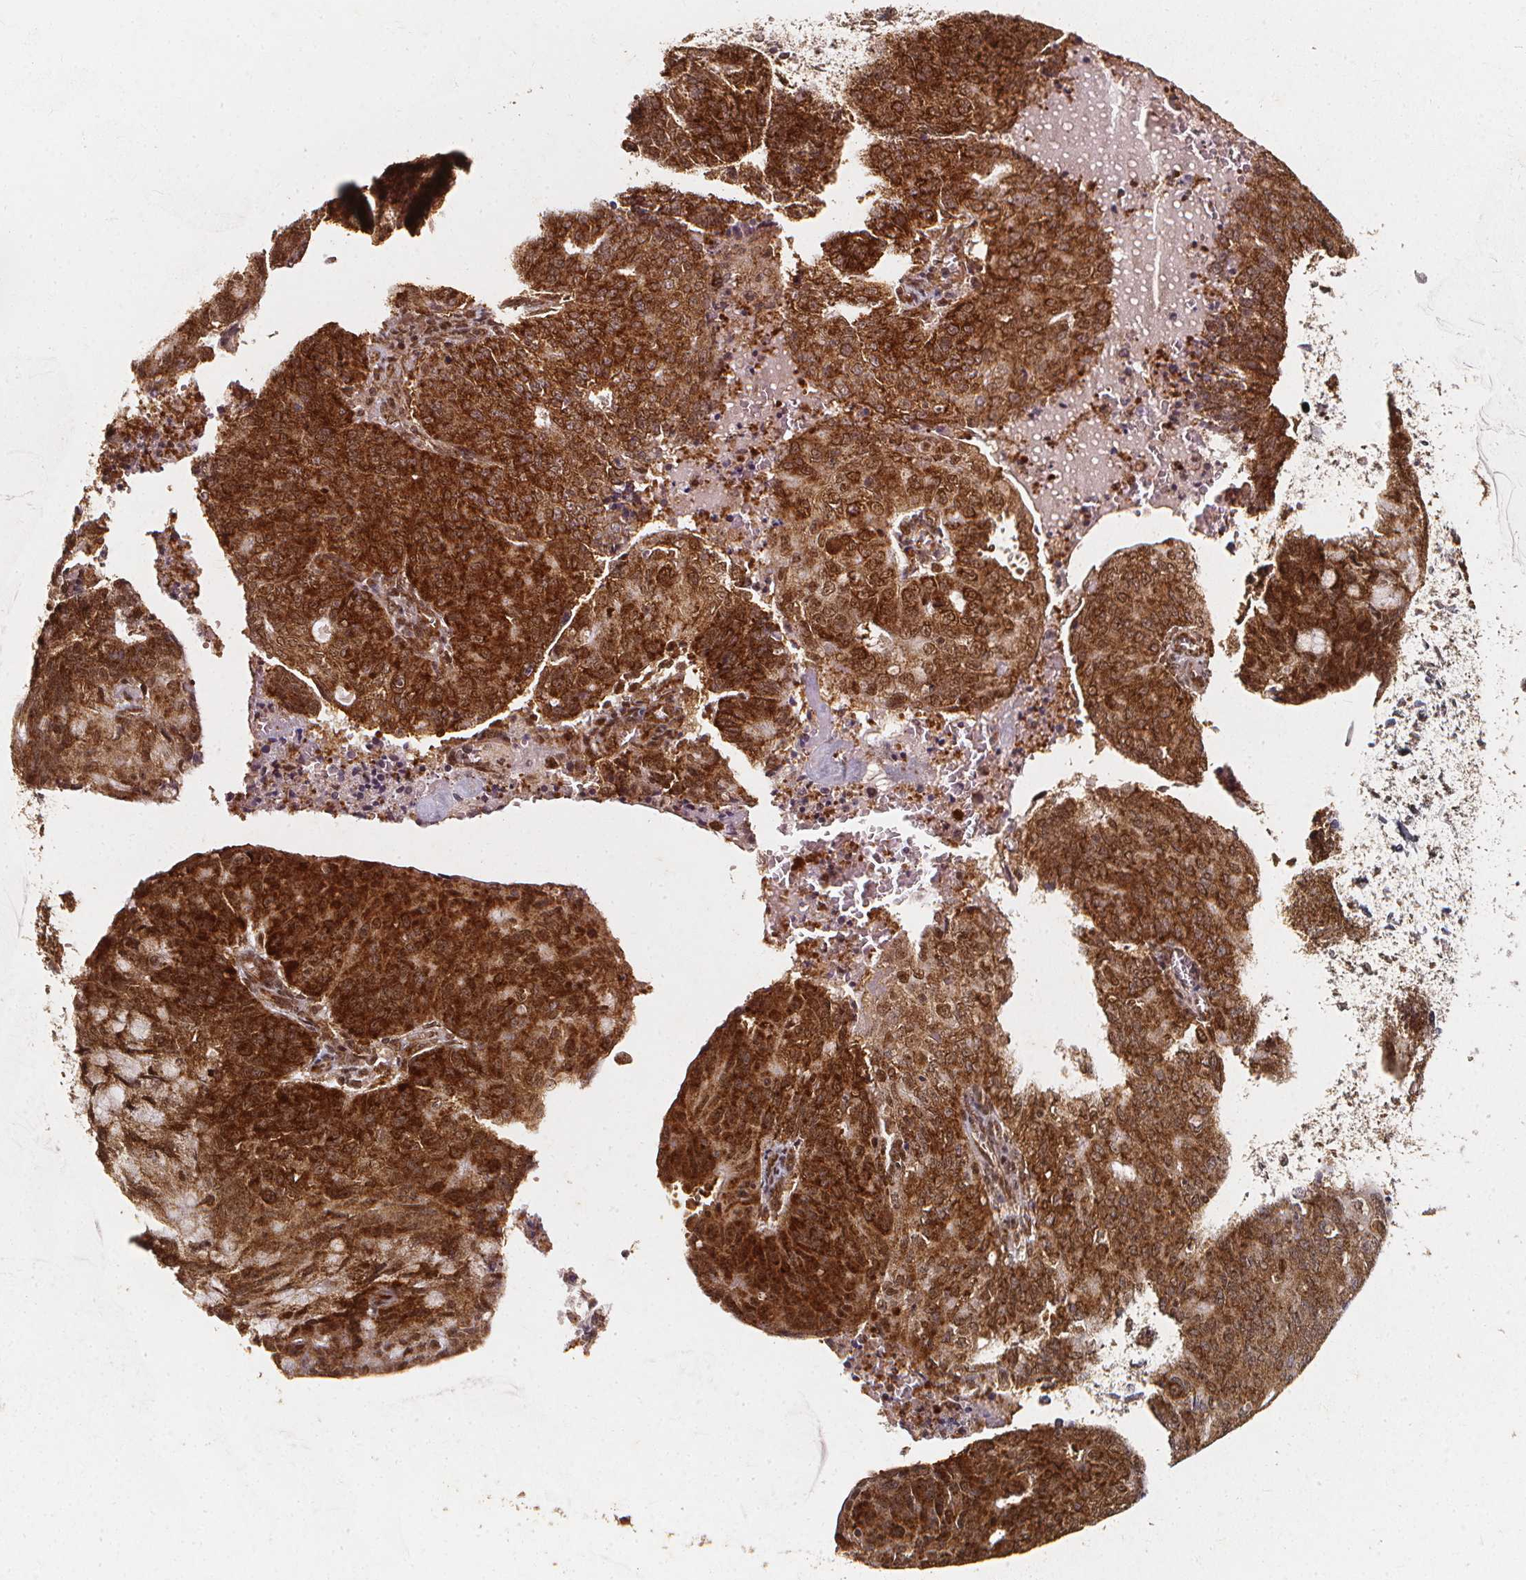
{"staining": {"intensity": "strong", "quantity": ">75%", "location": "cytoplasmic/membranous,nuclear"}, "tissue": "endometrial cancer", "cell_type": "Tumor cells", "image_type": "cancer", "snomed": [{"axis": "morphology", "description": "Adenocarcinoma, NOS"}, {"axis": "topography", "description": "Endometrium"}], "caption": "This micrograph demonstrates immunohistochemistry staining of human endometrial cancer, with high strong cytoplasmic/membranous and nuclear expression in about >75% of tumor cells.", "gene": "SMN1", "patient": {"sex": "female", "age": 82}}